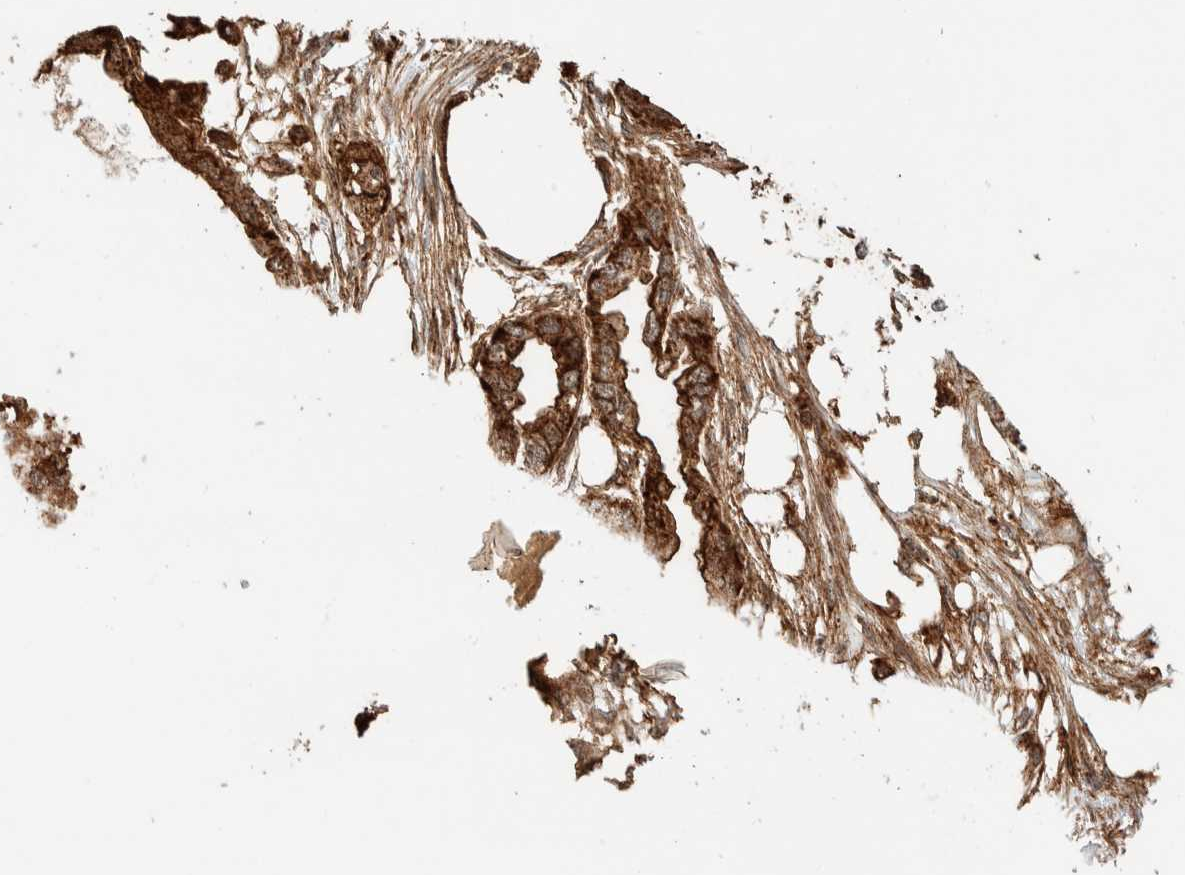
{"staining": {"intensity": "strong", "quantity": ">75%", "location": "cytoplasmic/membranous"}, "tissue": "endometrial cancer", "cell_type": "Tumor cells", "image_type": "cancer", "snomed": [{"axis": "morphology", "description": "Adenocarcinoma, NOS"}, {"axis": "morphology", "description": "Adenocarcinoma, metastatic, NOS"}, {"axis": "topography", "description": "Adipose tissue"}, {"axis": "topography", "description": "Endometrium"}], "caption": "Immunohistochemical staining of endometrial metastatic adenocarcinoma reveals high levels of strong cytoplasmic/membranous protein expression in approximately >75% of tumor cells.", "gene": "KIF9", "patient": {"sex": "female", "age": 67}}